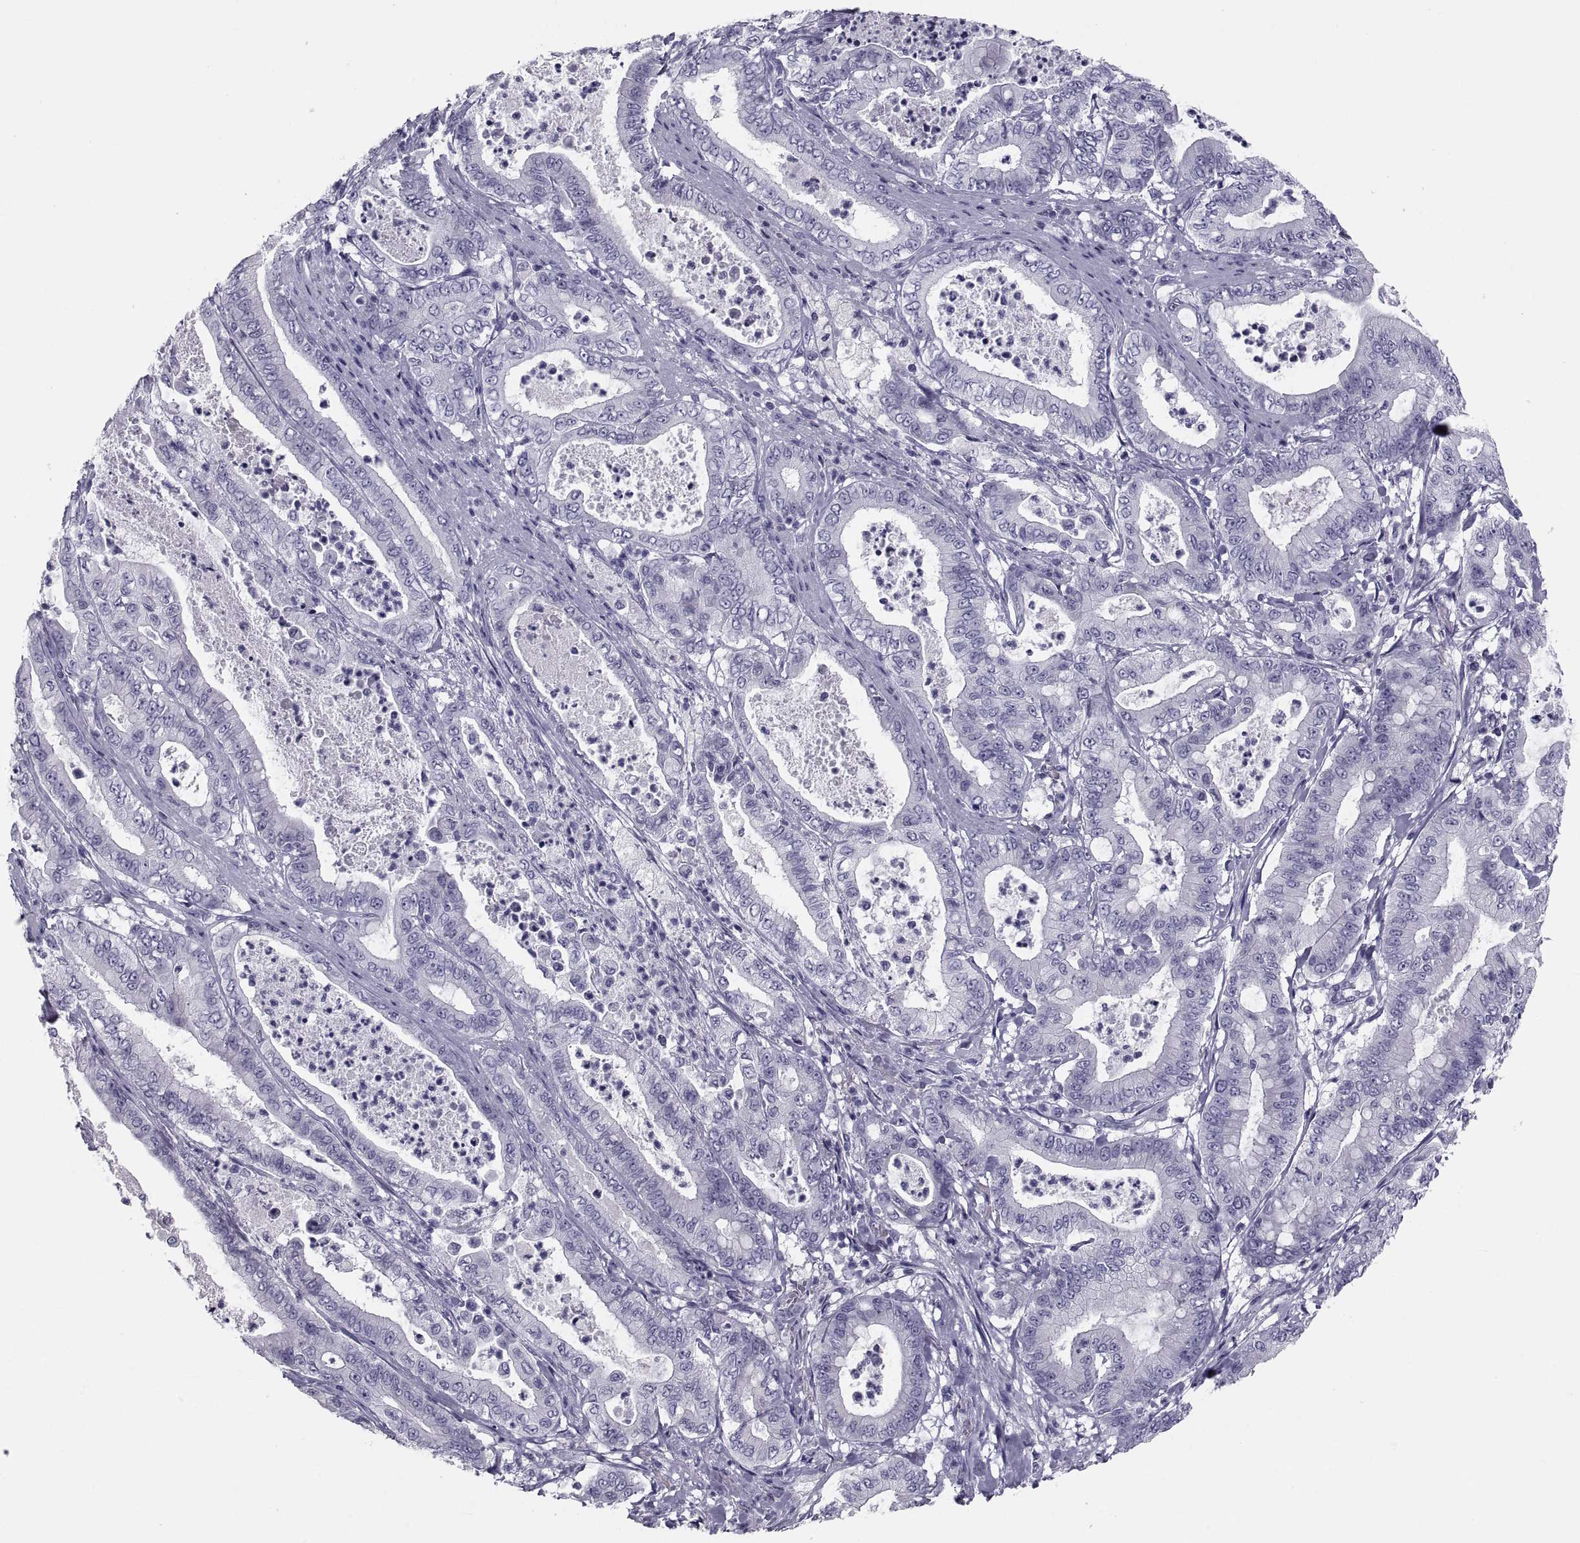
{"staining": {"intensity": "negative", "quantity": "none", "location": "none"}, "tissue": "pancreatic cancer", "cell_type": "Tumor cells", "image_type": "cancer", "snomed": [{"axis": "morphology", "description": "Adenocarcinoma, NOS"}, {"axis": "topography", "description": "Pancreas"}], "caption": "Immunohistochemical staining of pancreatic cancer exhibits no significant expression in tumor cells.", "gene": "CRISP1", "patient": {"sex": "male", "age": 71}}